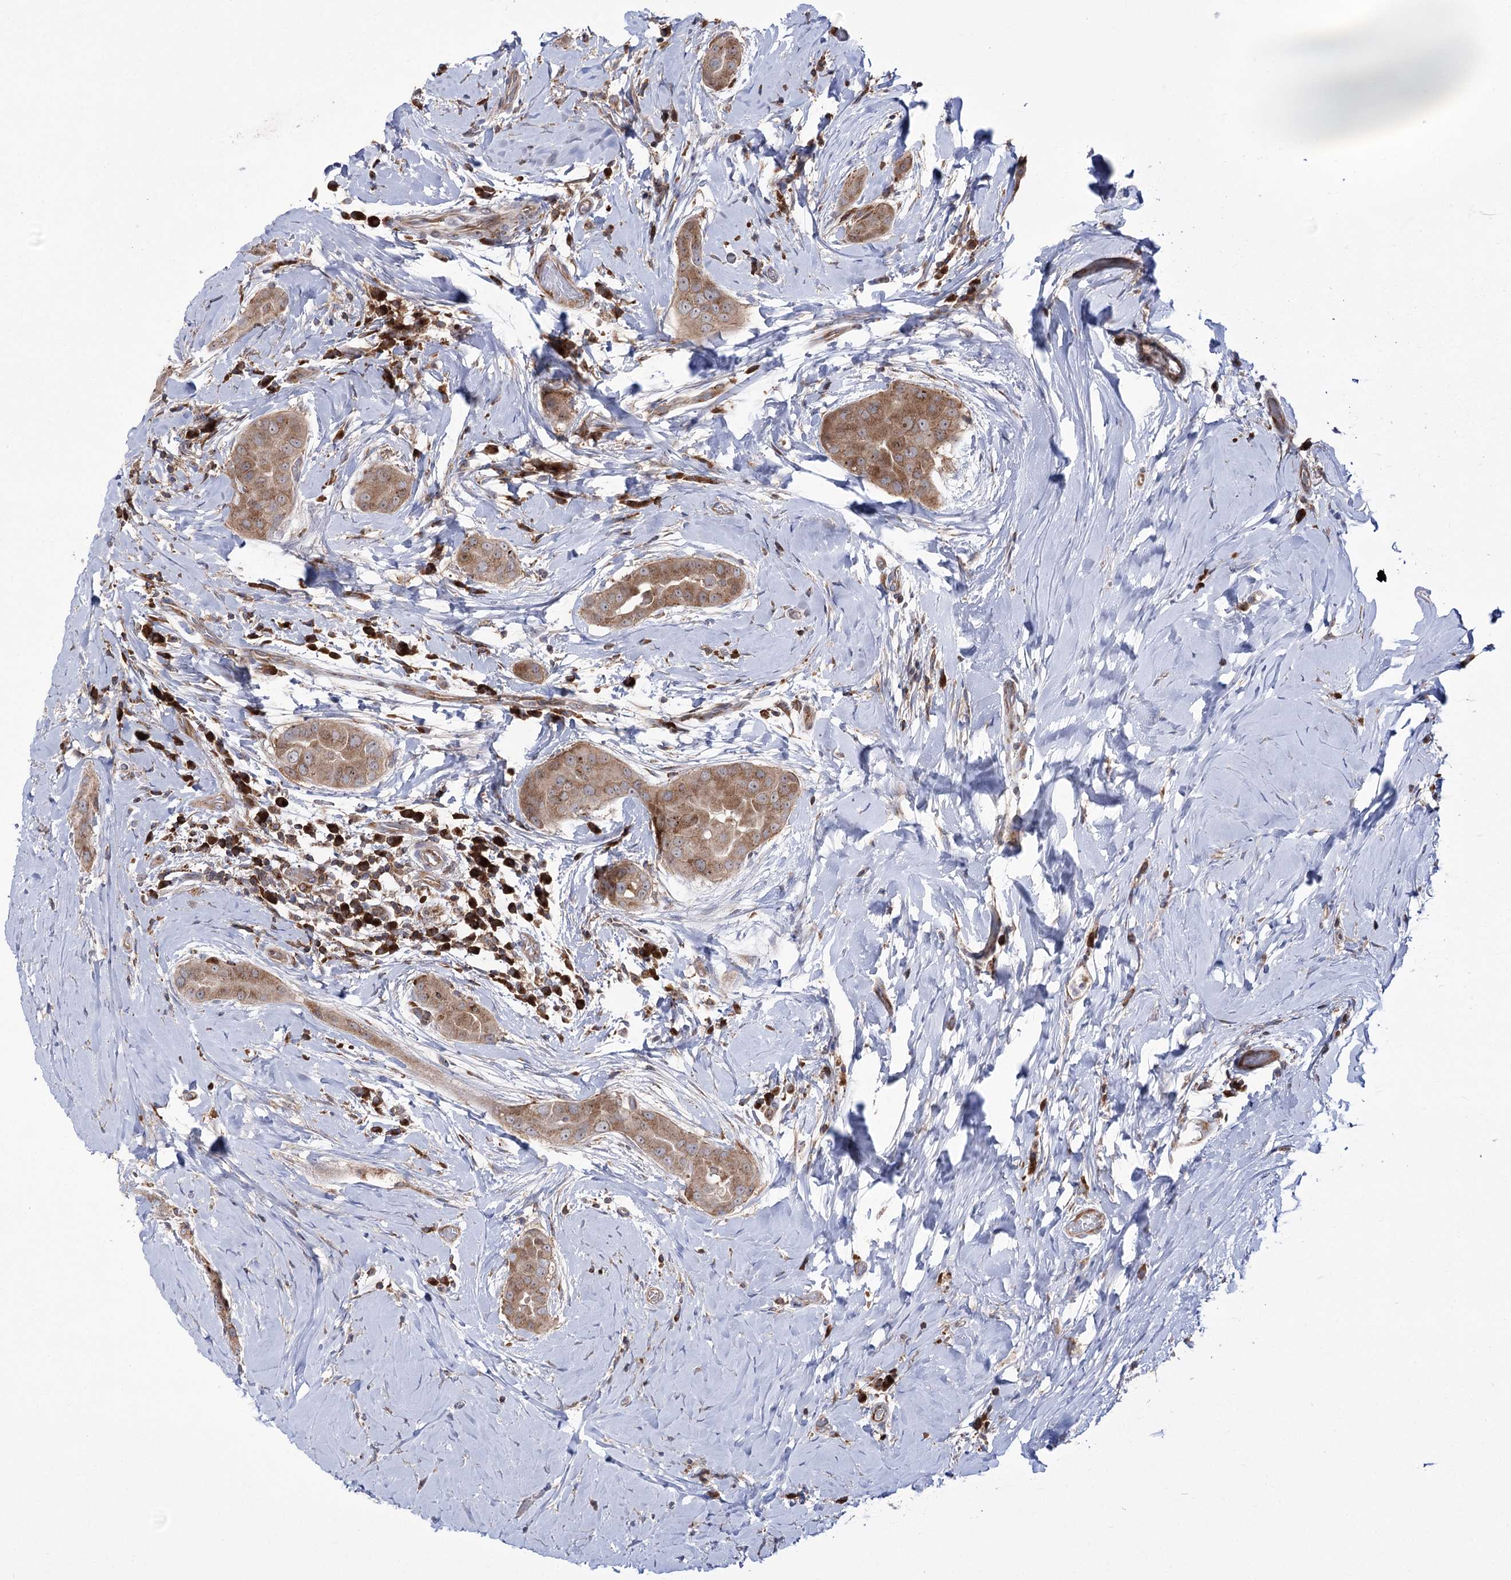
{"staining": {"intensity": "moderate", "quantity": ">75%", "location": "cytoplasmic/membranous"}, "tissue": "thyroid cancer", "cell_type": "Tumor cells", "image_type": "cancer", "snomed": [{"axis": "morphology", "description": "Papillary adenocarcinoma, NOS"}, {"axis": "topography", "description": "Thyroid gland"}], "caption": "Human thyroid cancer (papillary adenocarcinoma) stained with a brown dye displays moderate cytoplasmic/membranous positive positivity in about >75% of tumor cells.", "gene": "ZNF622", "patient": {"sex": "male", "age": 33}}